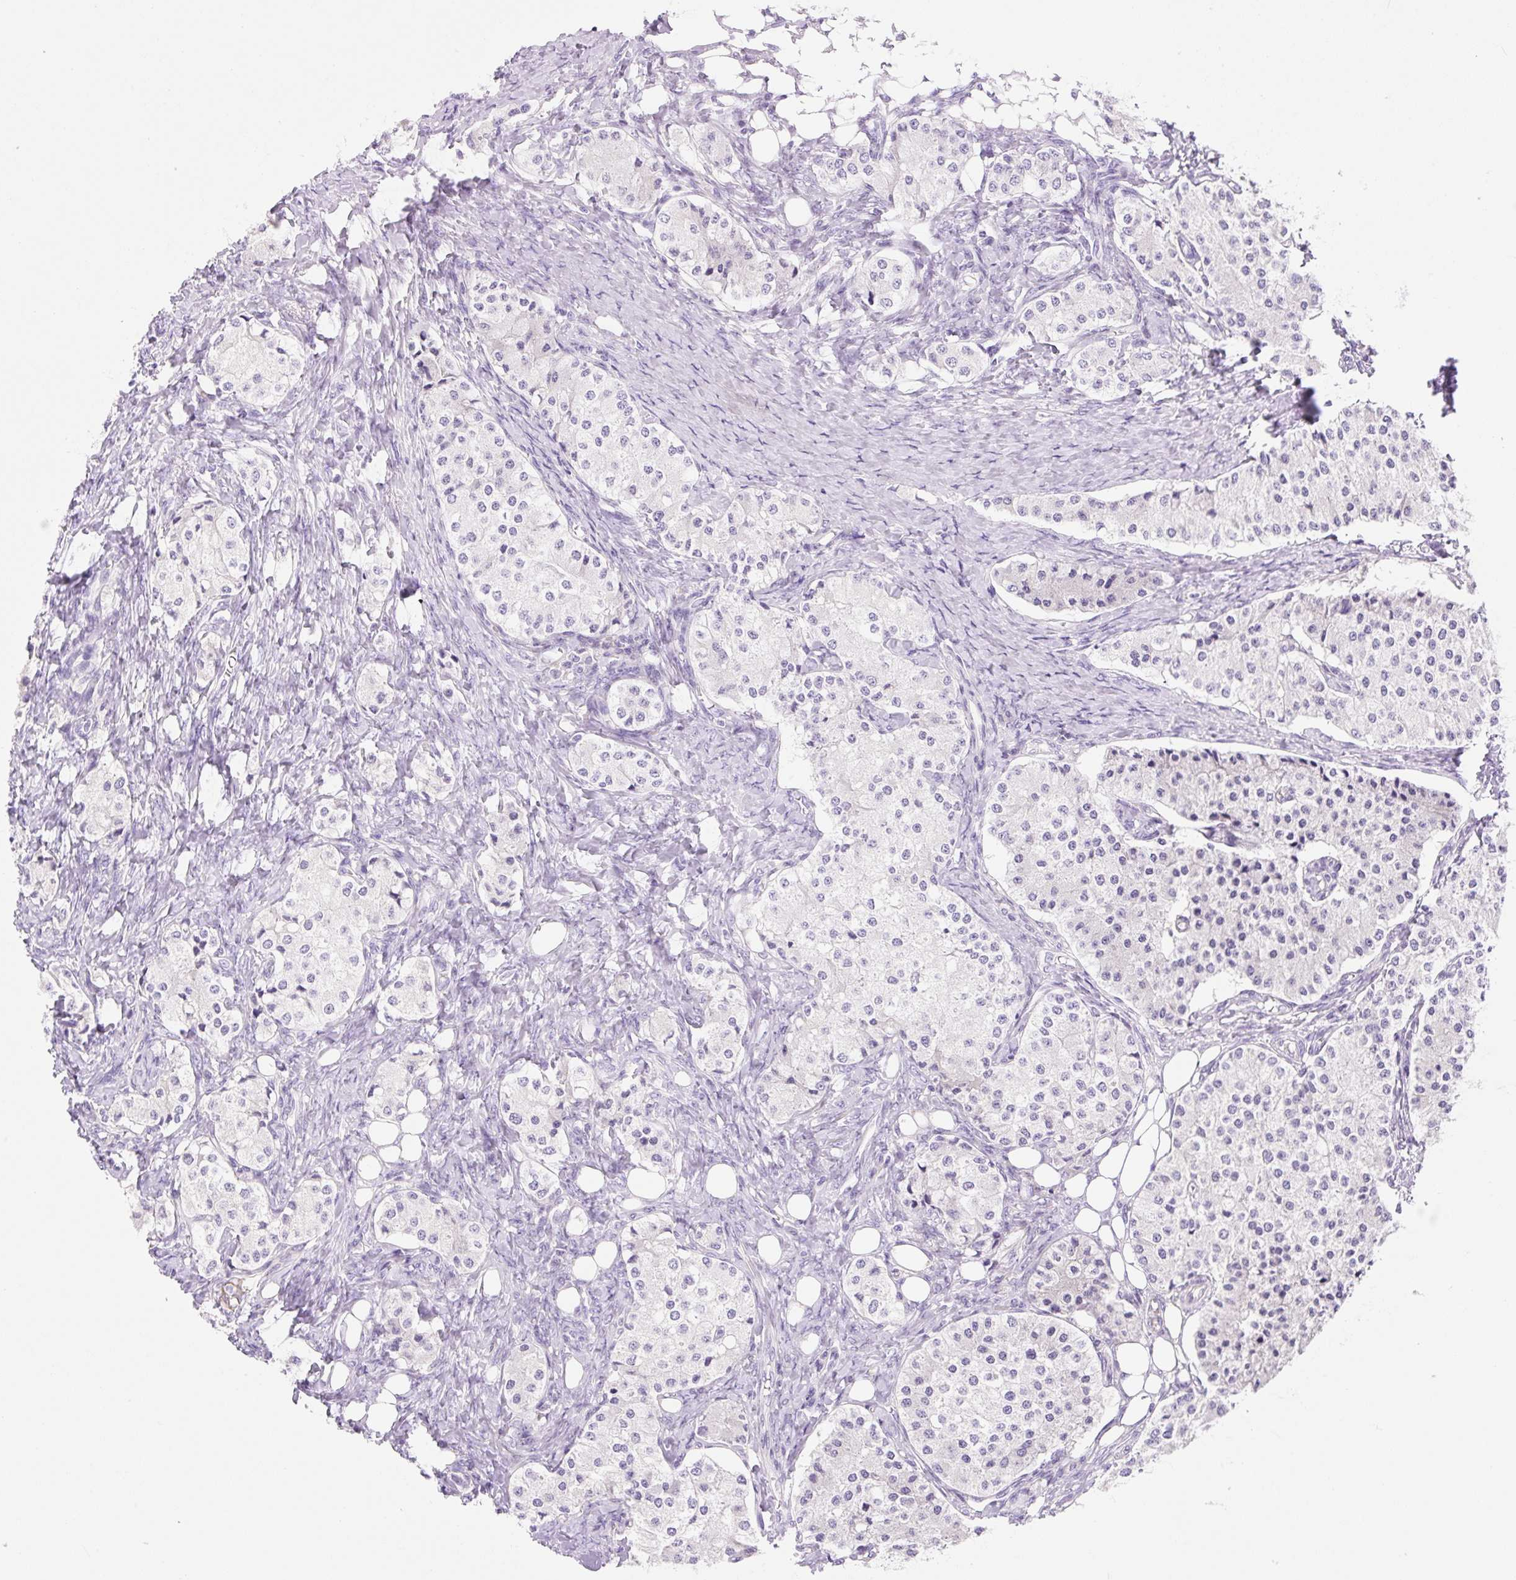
{"staining": {"intensity": "negative", "quantity": "none", "location": "none"}, "tissue": "carcinoid", "cell_type": "Tumor cells", "image_type": "cancer", "snomed": [{"axis": "morphology", "description": "Carcinoid, malignant, NOS"}, {"axis": "topography", "description": "Colon"}], "caption": "An image of malignant carcinoid stained for a protein demonstrates no brown staining in tumor cells.", "gene": "ZNF121", "patient": {"sex": "female", "age": 52}}